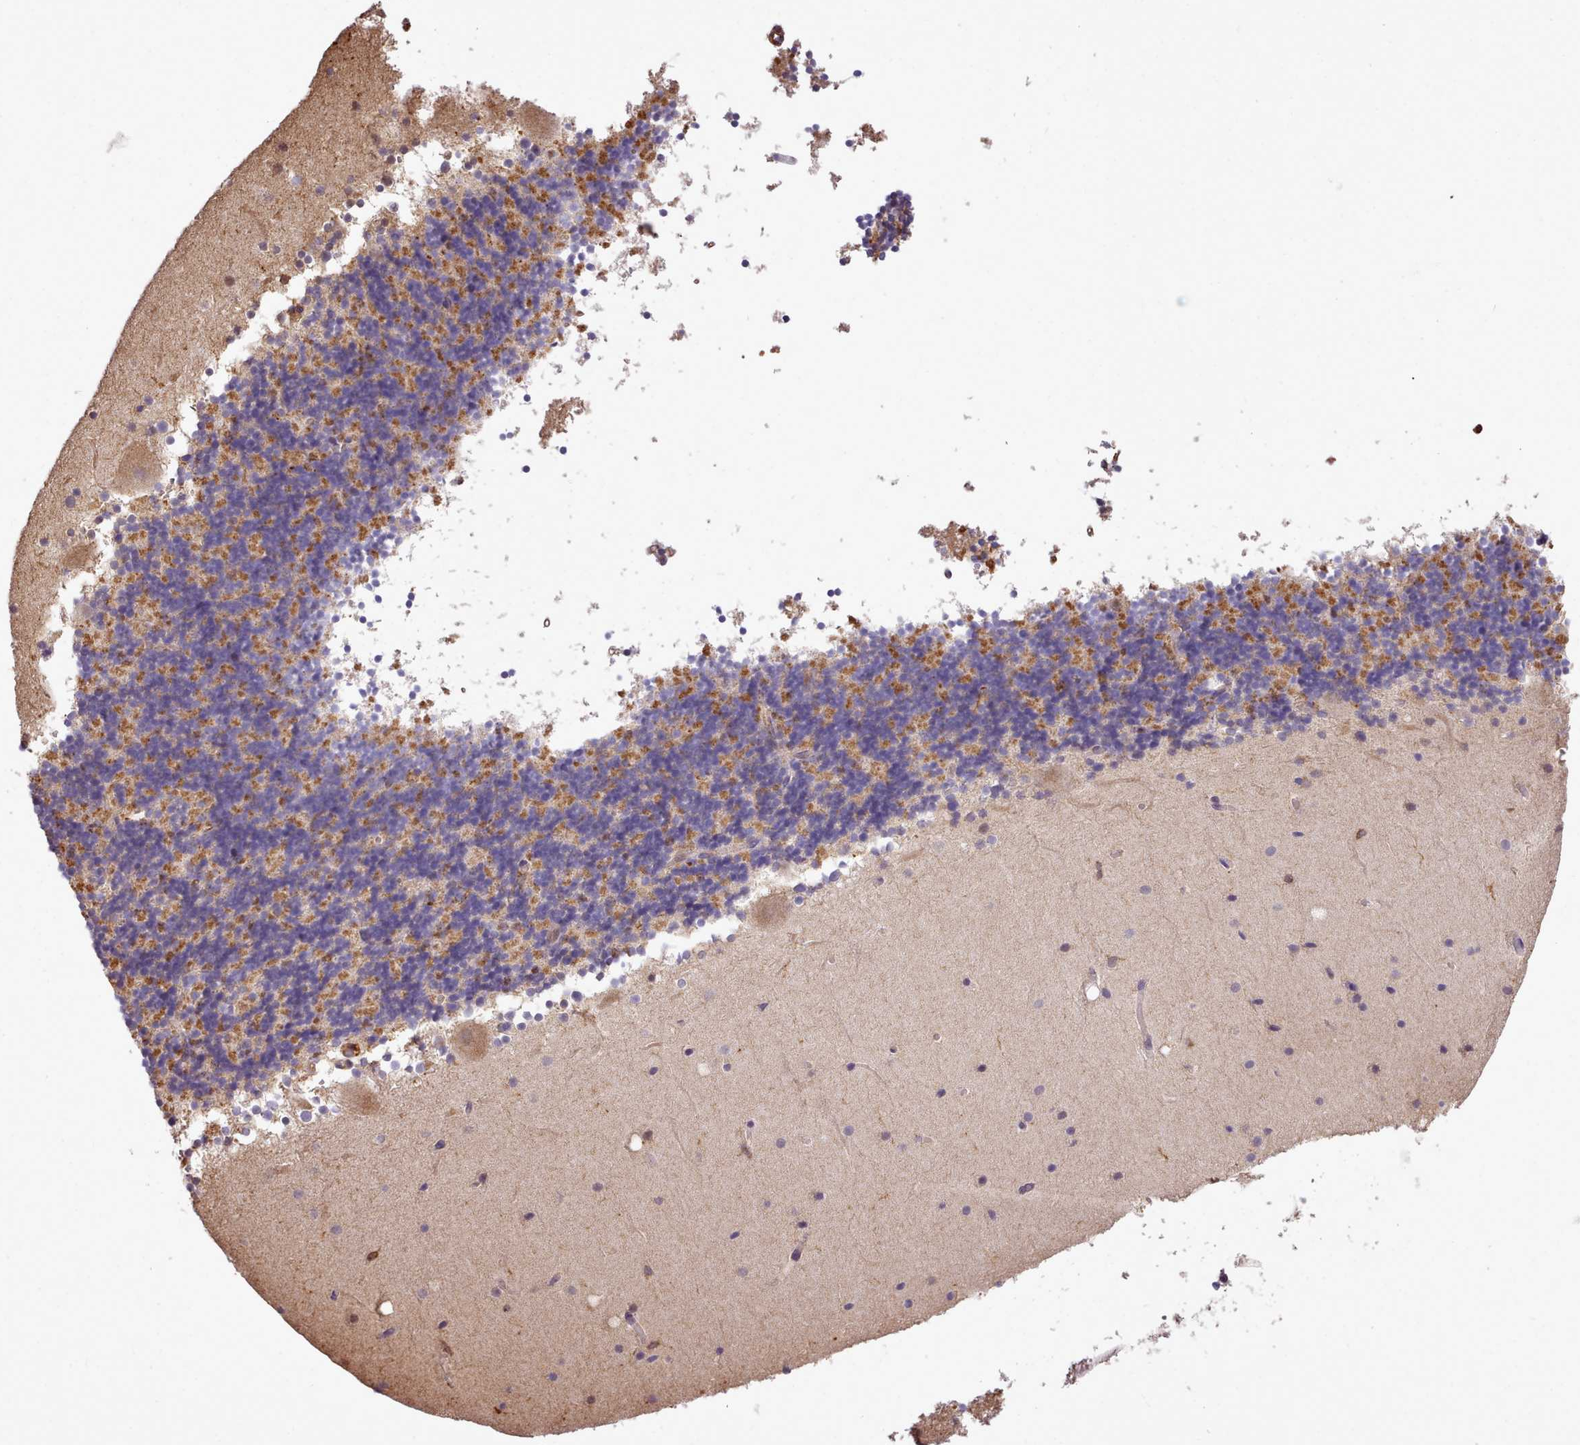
{"staining": {"intensity": "moderate", "quantity": "25%-75%", "location": "cytoplasmic/membranous"}, "tissue": "cerebellum", "cell_type": "Cells in granular layer", "image_type": "normal", "snomed": [{"axis": "morphology", "description": "Normal tissue, NOS"}, {"axis": "topography", "description": "Cerebellum"}], "caption": "The micrograph shows immunohistochemical staining of normal cerebellum. There is moderate cytoplasmic/membranous staining is appreciated in about 25%-75% of cells in granular layer.", "gene": "CAPZA1", "patient": {"sex": "male", "age": 57}}